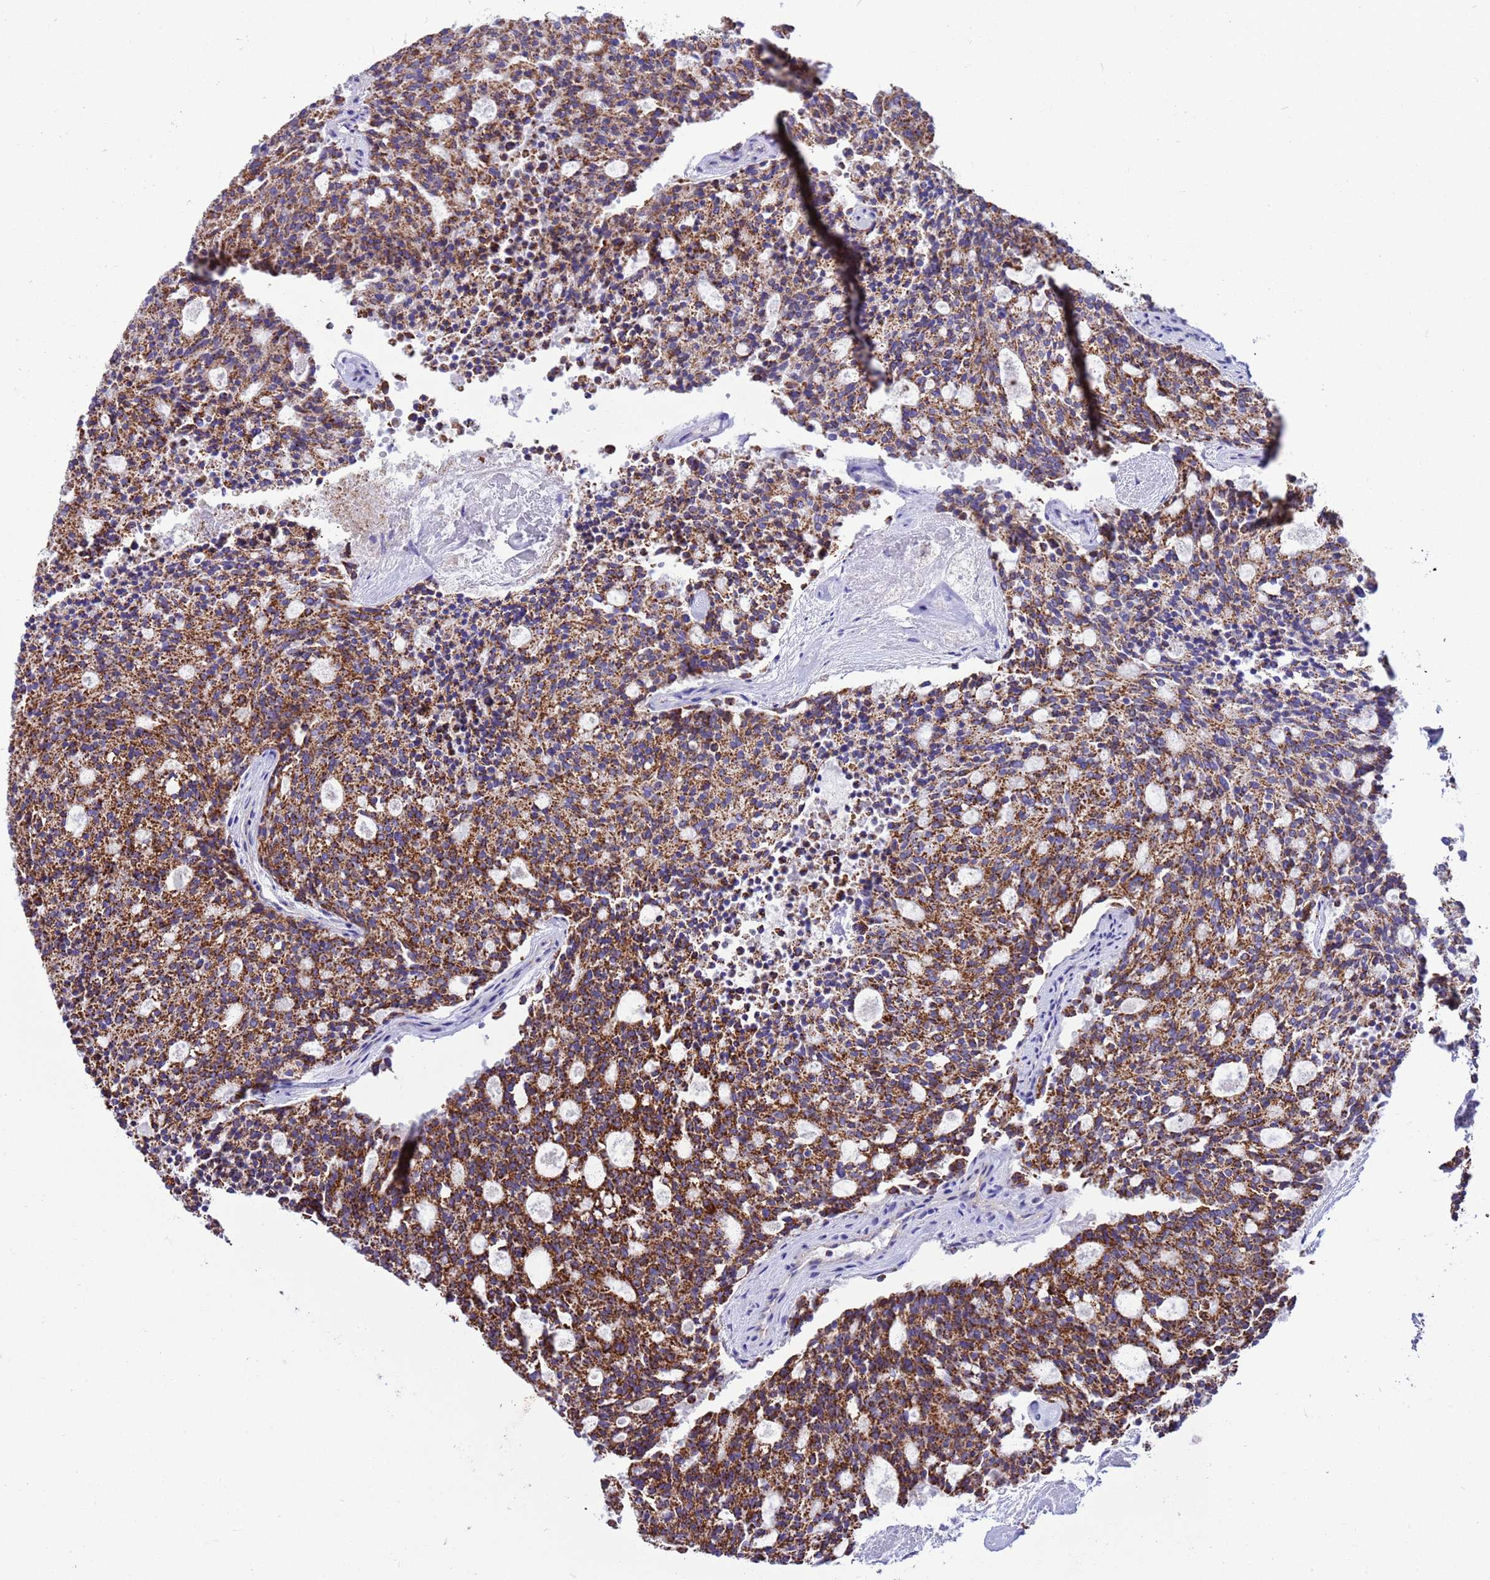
{"staining": {"intensity": "strong", "quantity": ">75%", "location": "cytoplasmic/membranous"}, "tissue": "carcinoid", "cell_type": "Tumor cells", "image_type": "cancer", "snomed": [{"axis": "morphology", "description": "Carcinoid, malignant, NOS"}, {"axis": "topography", "description": "Pancreas"}], "caption": "Strong cytoplasmic/membranous positivity for a protein is identified in approximately >75% of tumor cells of malignant carcinoid using immunohistochemistry.", "gene": "RNF165", "patient": {"sex": "female", "age": 54}}